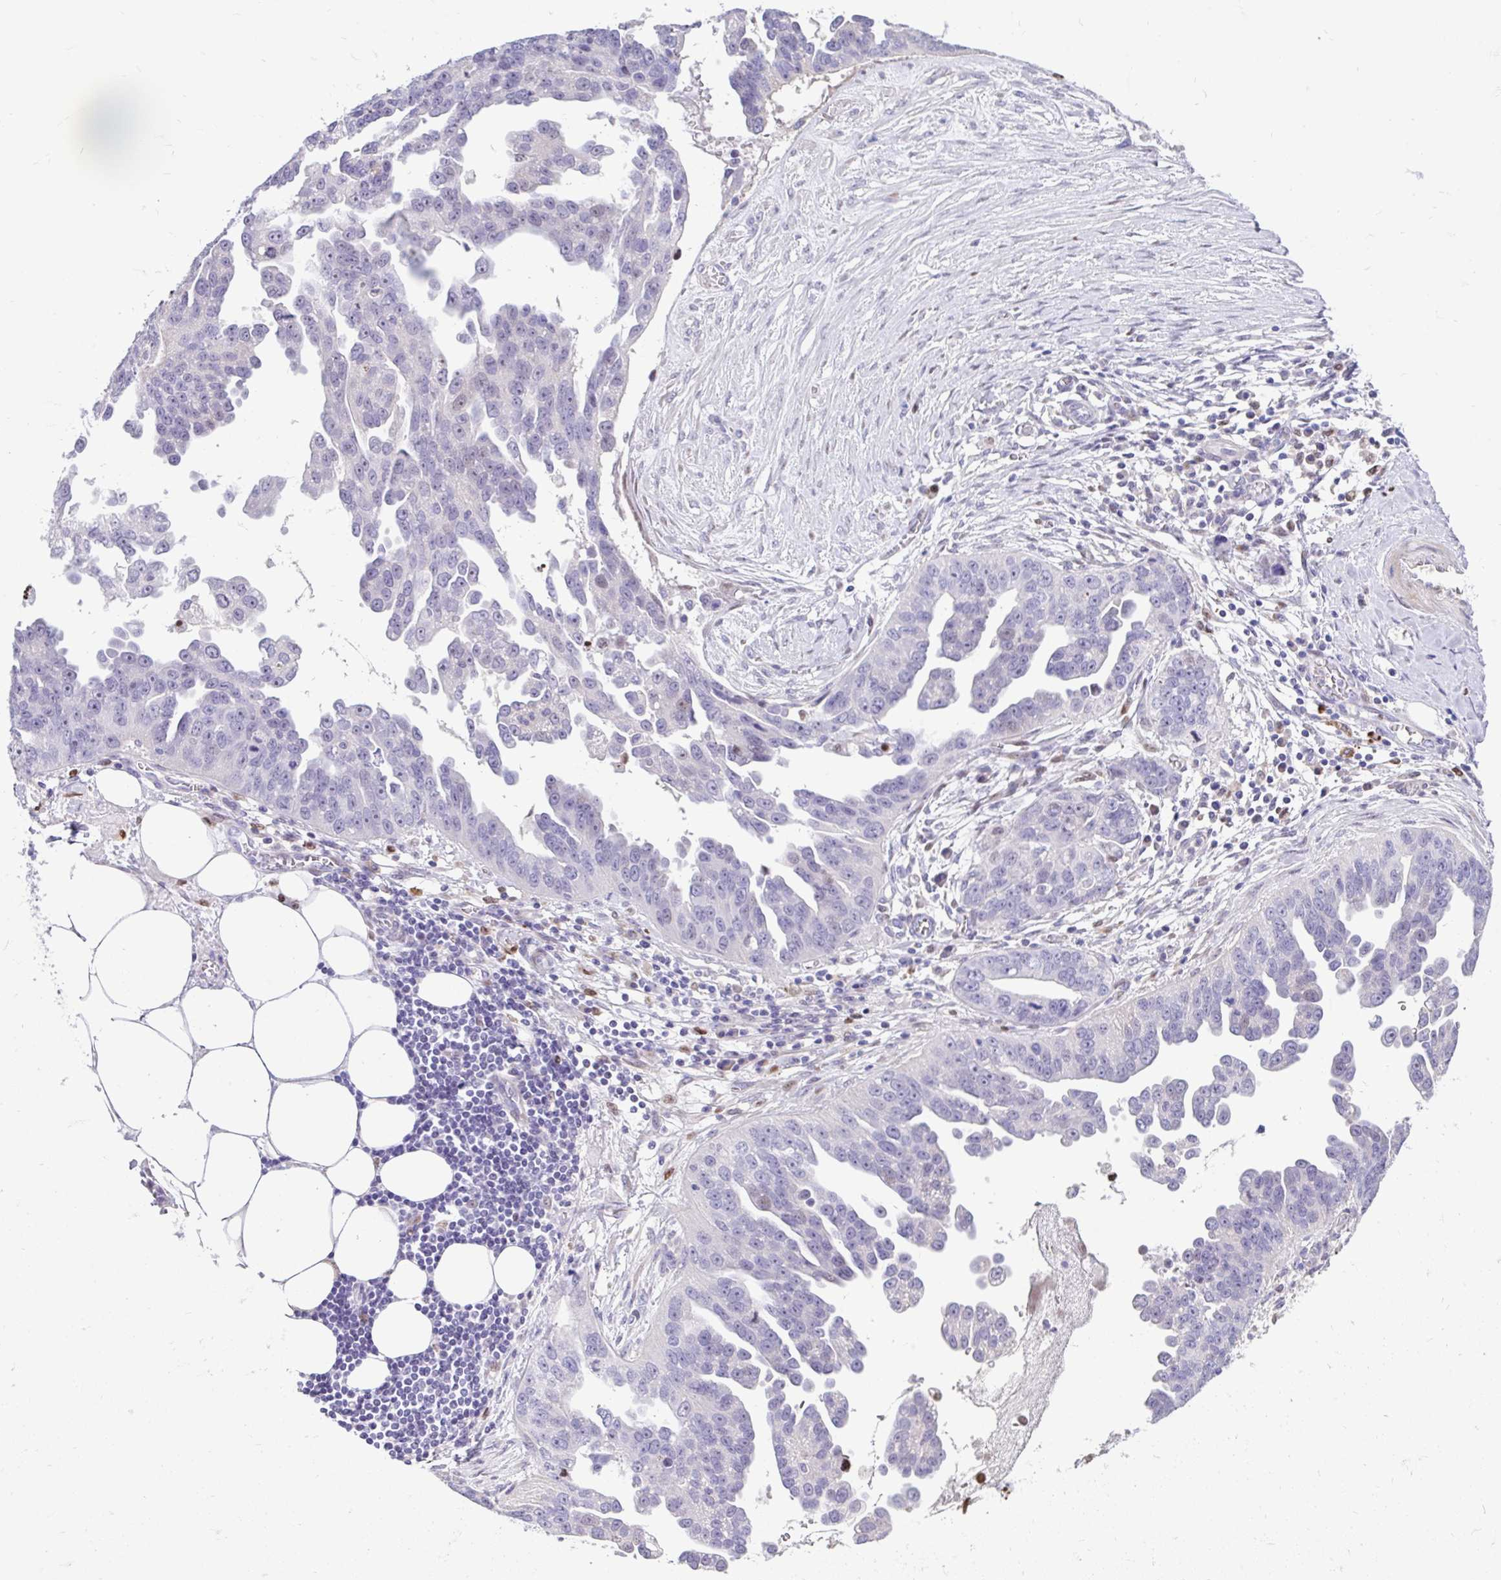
{"staining": {"intensity": "weak", "quantity": "<25%", "location": "cytoplasmic/membranous"}, "tissue": "ovarian cancer", "cell_type": "Tumor cells", "image_type": "cancer", "snomed": [{"axis": "morphology", "description": "Cystadenocarcinoma, serous, NOS"}, {"axis": "topography", "description": "Ovary"}], "caption": "Ovarian serous cystadenocarcinoma was stained to show a protein in brown. There is no significant expression in tumor cells.", "gene": "NHLH2", "patient": {"sex": "female", "age": 75}}